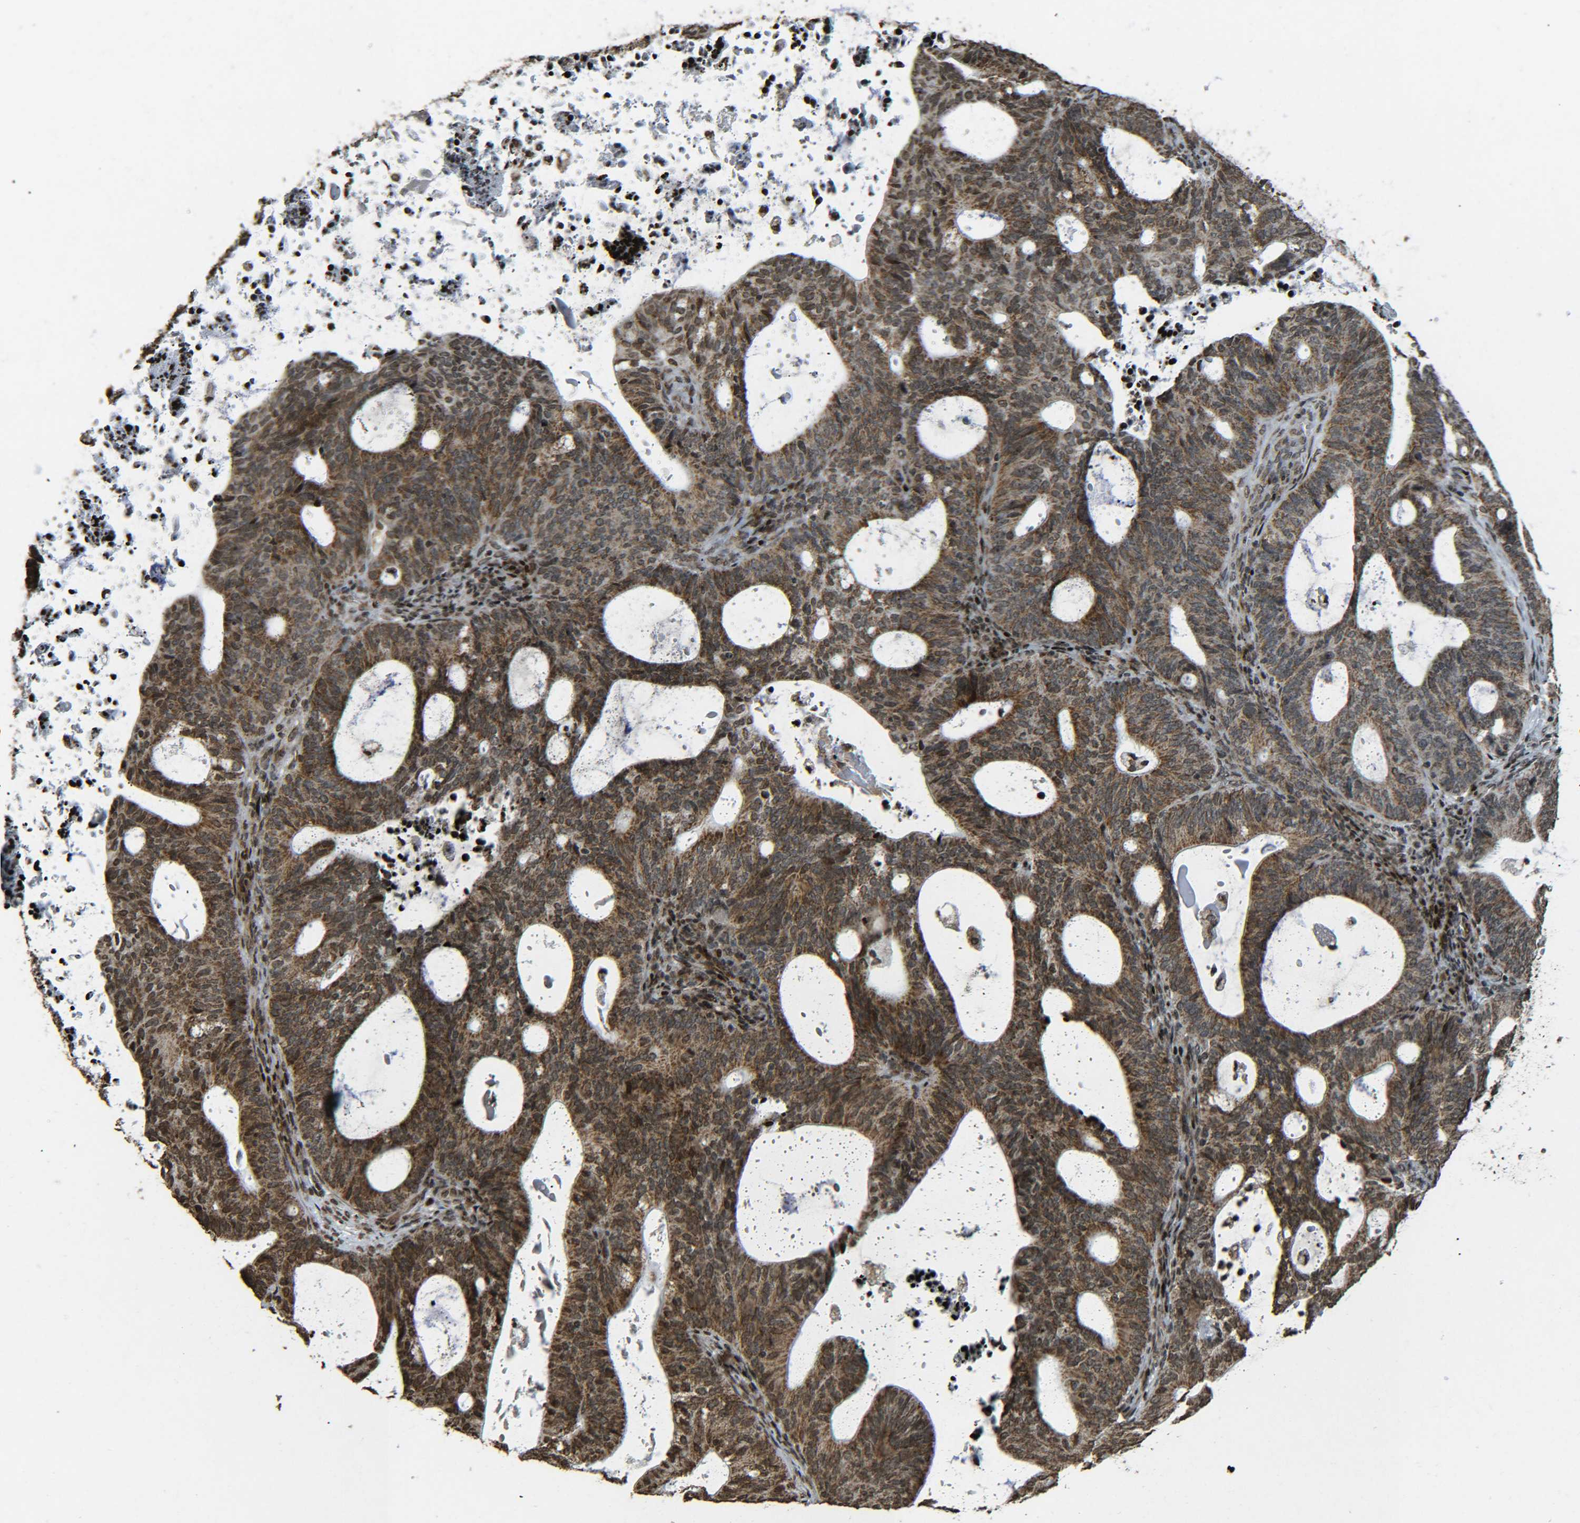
{"staining": {"intensity": "moderate", "quantity": ">75%", "location": "cytoplasmic/membranous,nuclear"}, "tissue": "endometrial cancer", "cell_type": "Tumor cells", "image_type": "cancer", "snomed": [{"axis": "morphology", "description": "Adenocarcinoma, NOS"}, {"axis": "topography", "description": "Uterus"}], "caption": "Endometrial cancer (adenocarcinoma) stained with DAB IHC exhibits medium levels of moderate cytoplasmic/membranous and nuclear expression in about >75% of tumor cells.", "gene": "NEUROG2", "patient": {"sex": "female", "age": 83}}